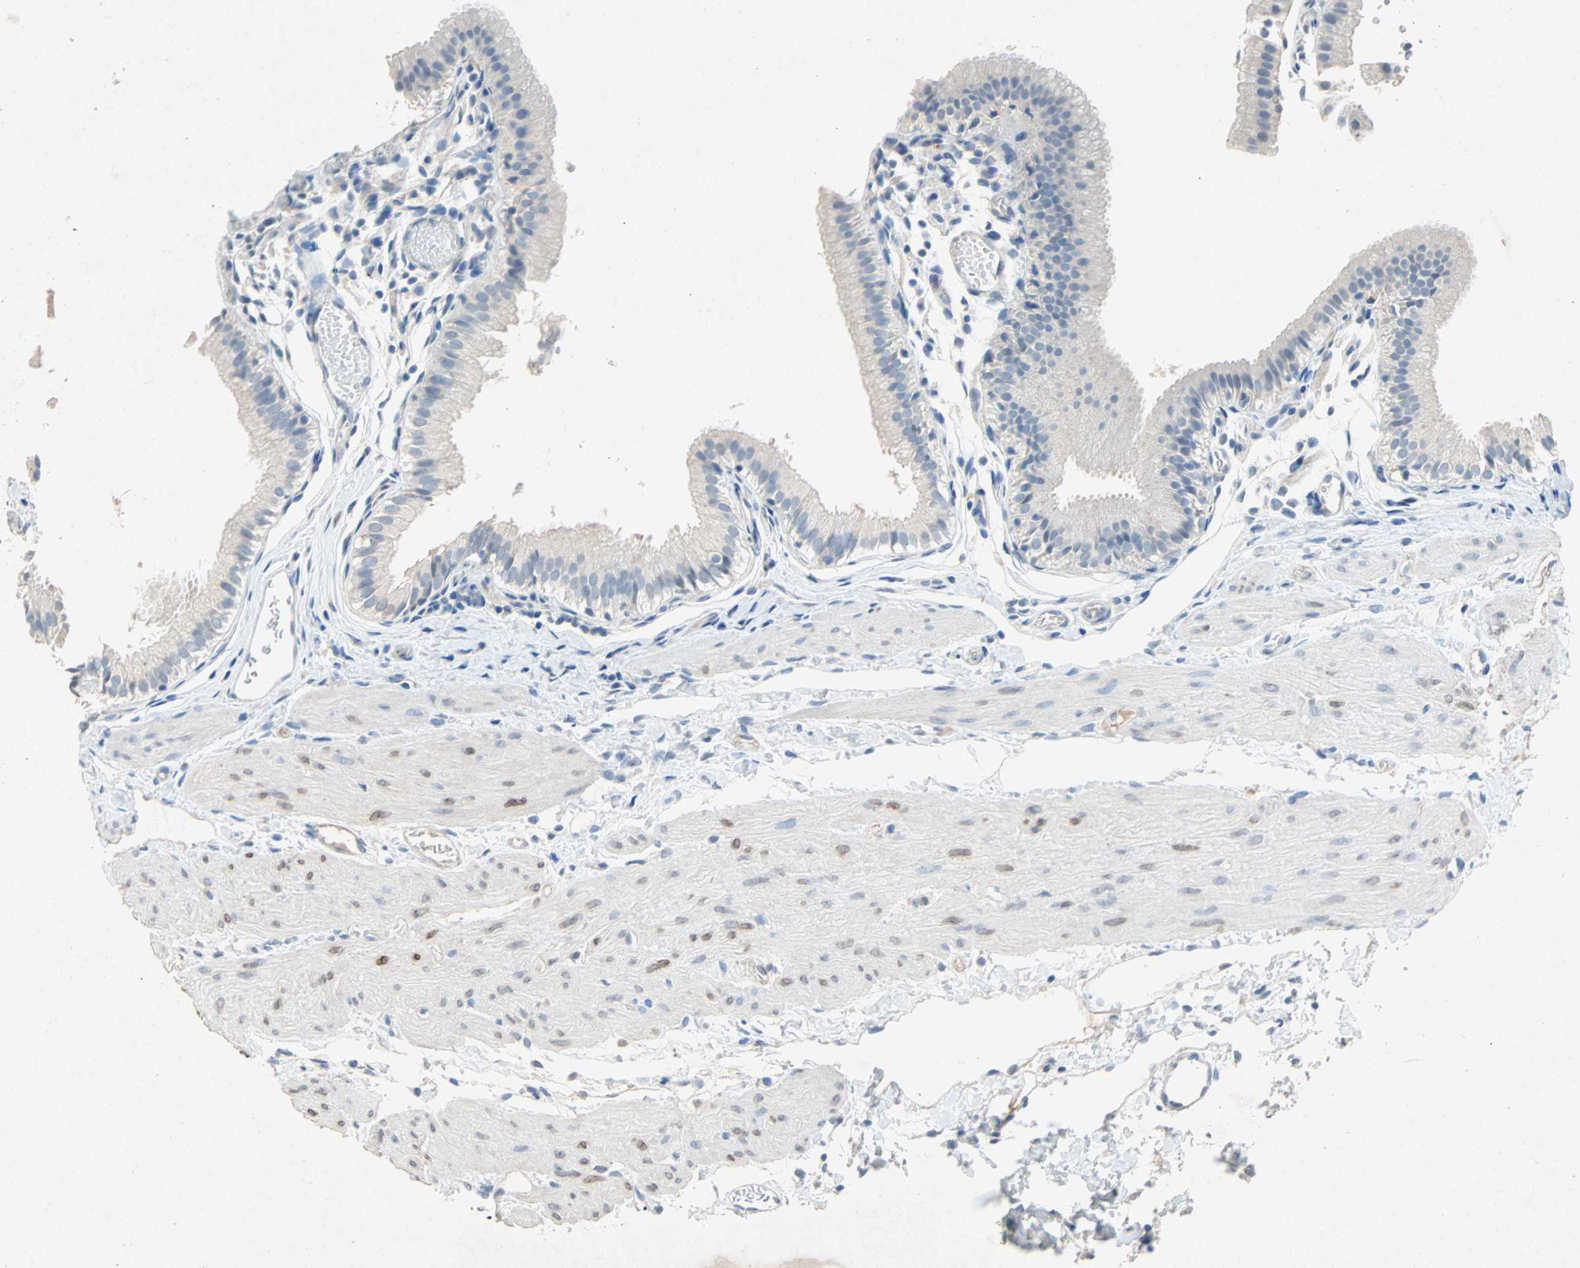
{"staining": {"intensity": "negative", "quantity": "none", "location": "none"}, "tissue": "gallbladder", "cell_type": "Glandular cells", "image_type": "normal", "snomed": [{"axis": "morphology", "description": "Normal tissue, NOS"}, {"axis": "topography", "description": "Gallbladder"}], "caption": "A histopathology image of gallbladder stained for a protein demonstrates no brown staining in glandular cells. Nuclei are stained in blue.", "gene": "PCDHB2", "patient": {"sex": "female", "age": 26}}